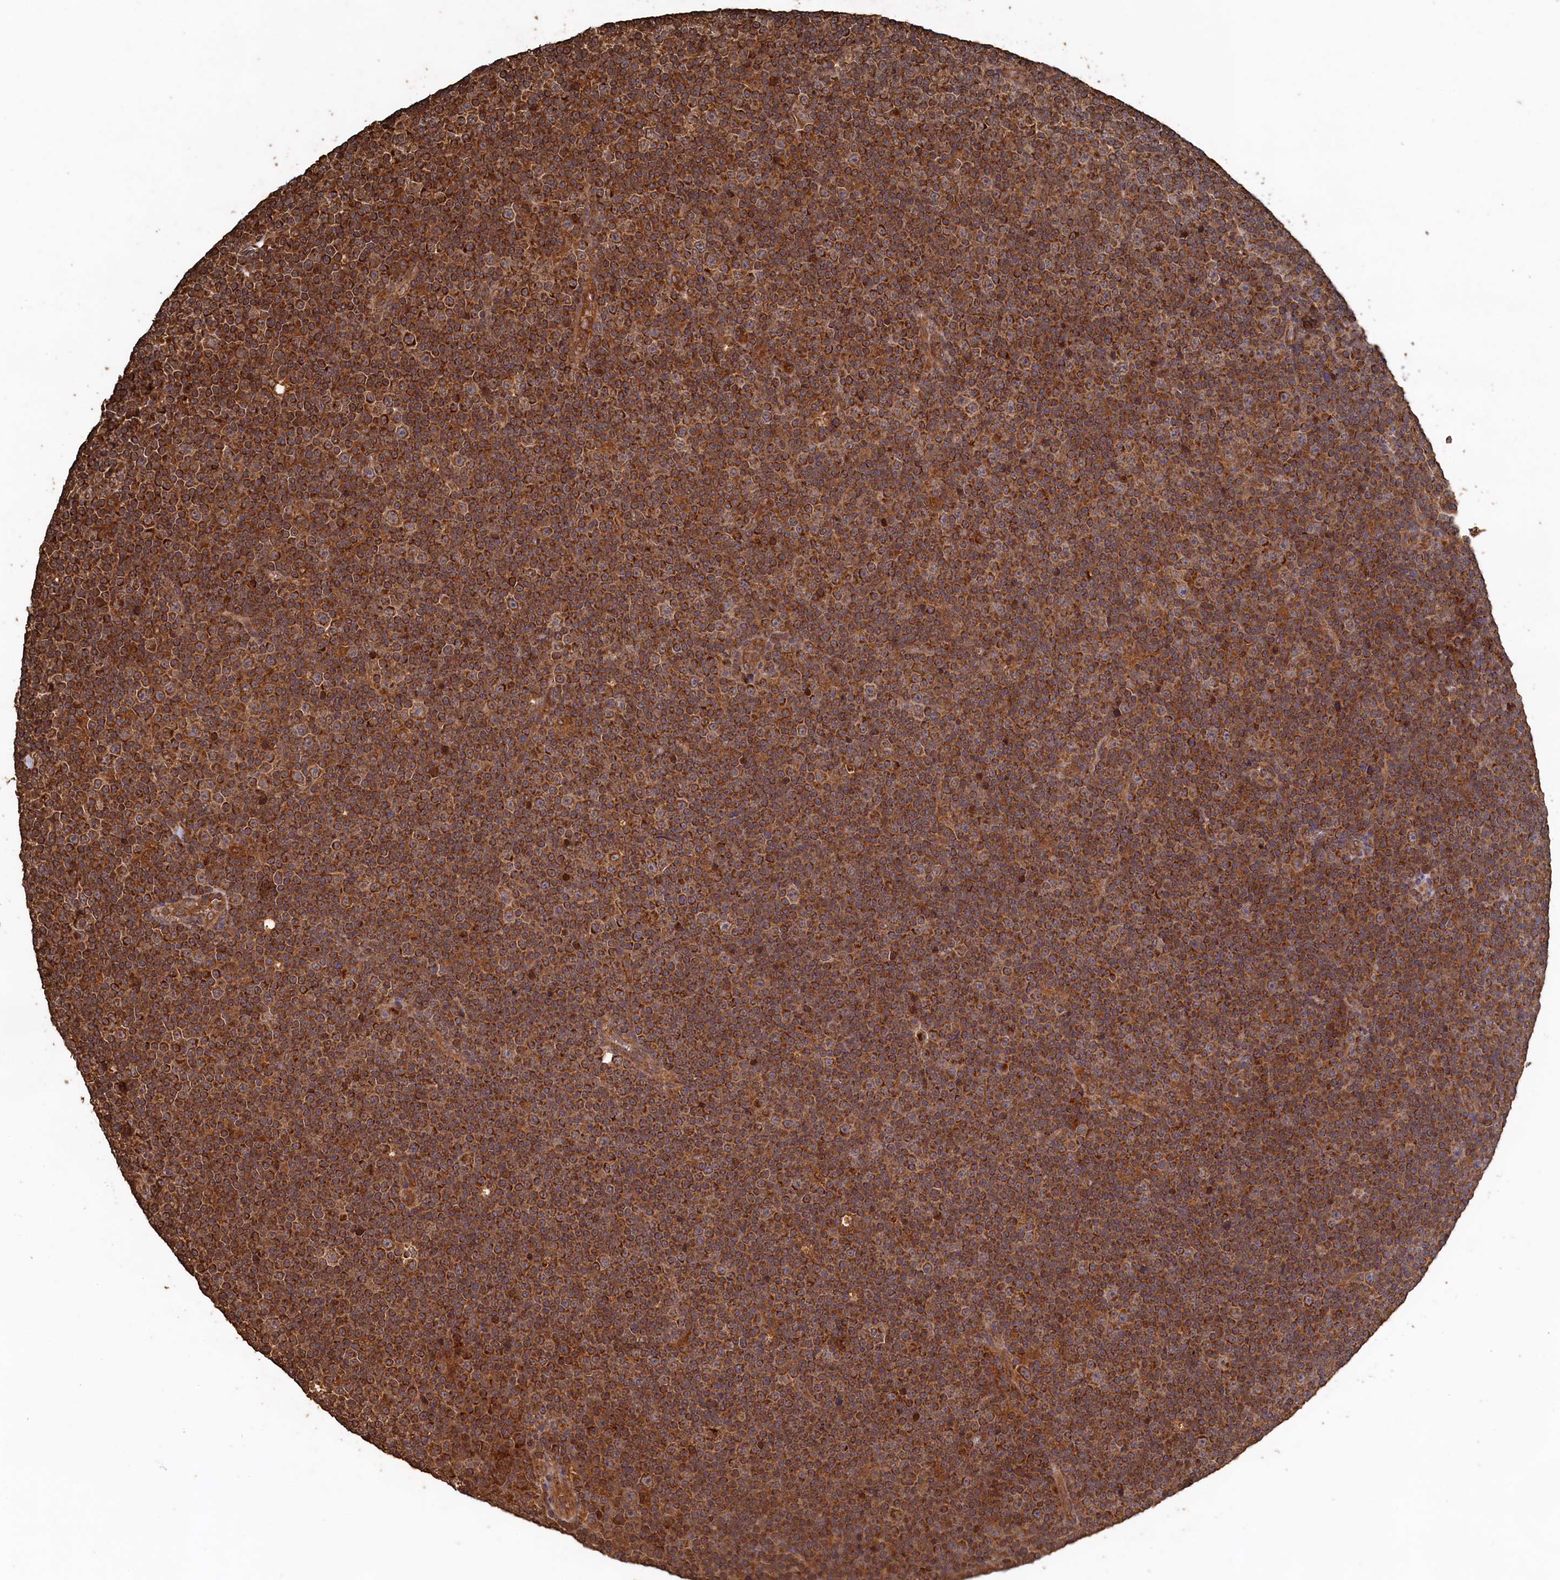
{"staining": {"intensity": "strong", "quantity": ">75%", "location": "cytoplasmic/membranous"}, "tissue": "lymphoma", "cell_type": "Tumor cells", "image_type": "cancer", "snomed": [{"axis": "morphology", "description": "Malignant lymphoma, non-Hodgkin's type, Low grade"}, {"axis": "topography", "description": "Lymph node"}], "caption": "DAB (3,3'-diaminobenzidine) immunohistochemical staining of lymphoma exhibits strong cytoplasmic/membranous protein expression in about >75% of tumor cells.", "gene": "SNX33", "patient": {"sex": "female", "age": 67}}